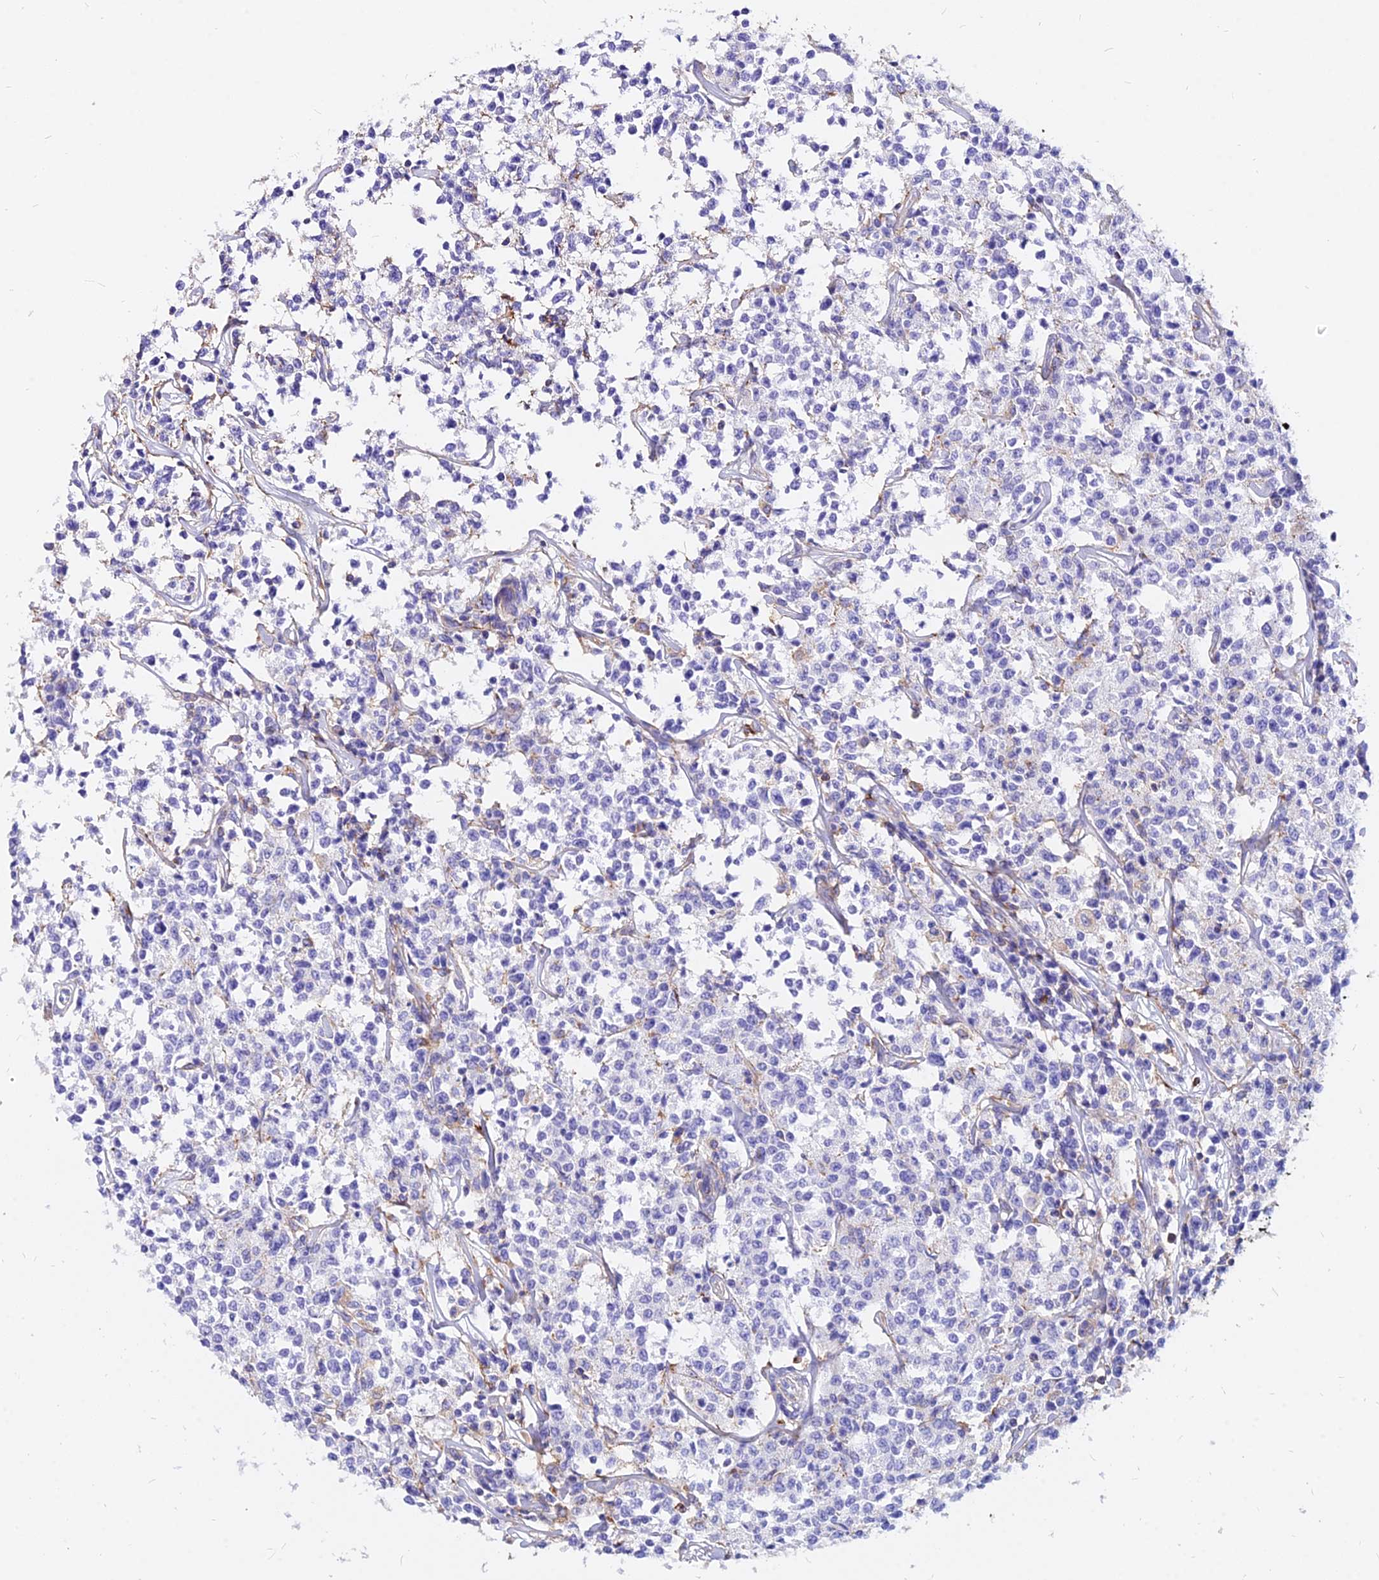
{"staining": {"intensity": "negative", "quantity": "none", "location": "none"}, "tissue": "lymphoma", "cell_type": "Tumor cells", "image_type": "cancer", "snomed": [{"axis": "morphology", "description": "Malignant lymphoma, non-Hodgkin's type, Low grade"}, {"axis": "topography", "description": "Small intestine"}], "caption": "This is a image of immunohistochemistry (IHC) staining of lymphoma, which shows no positivity in tumor cells.", "gene": "AGTRAP", "patient": {"sex": "female", "age": 59}}